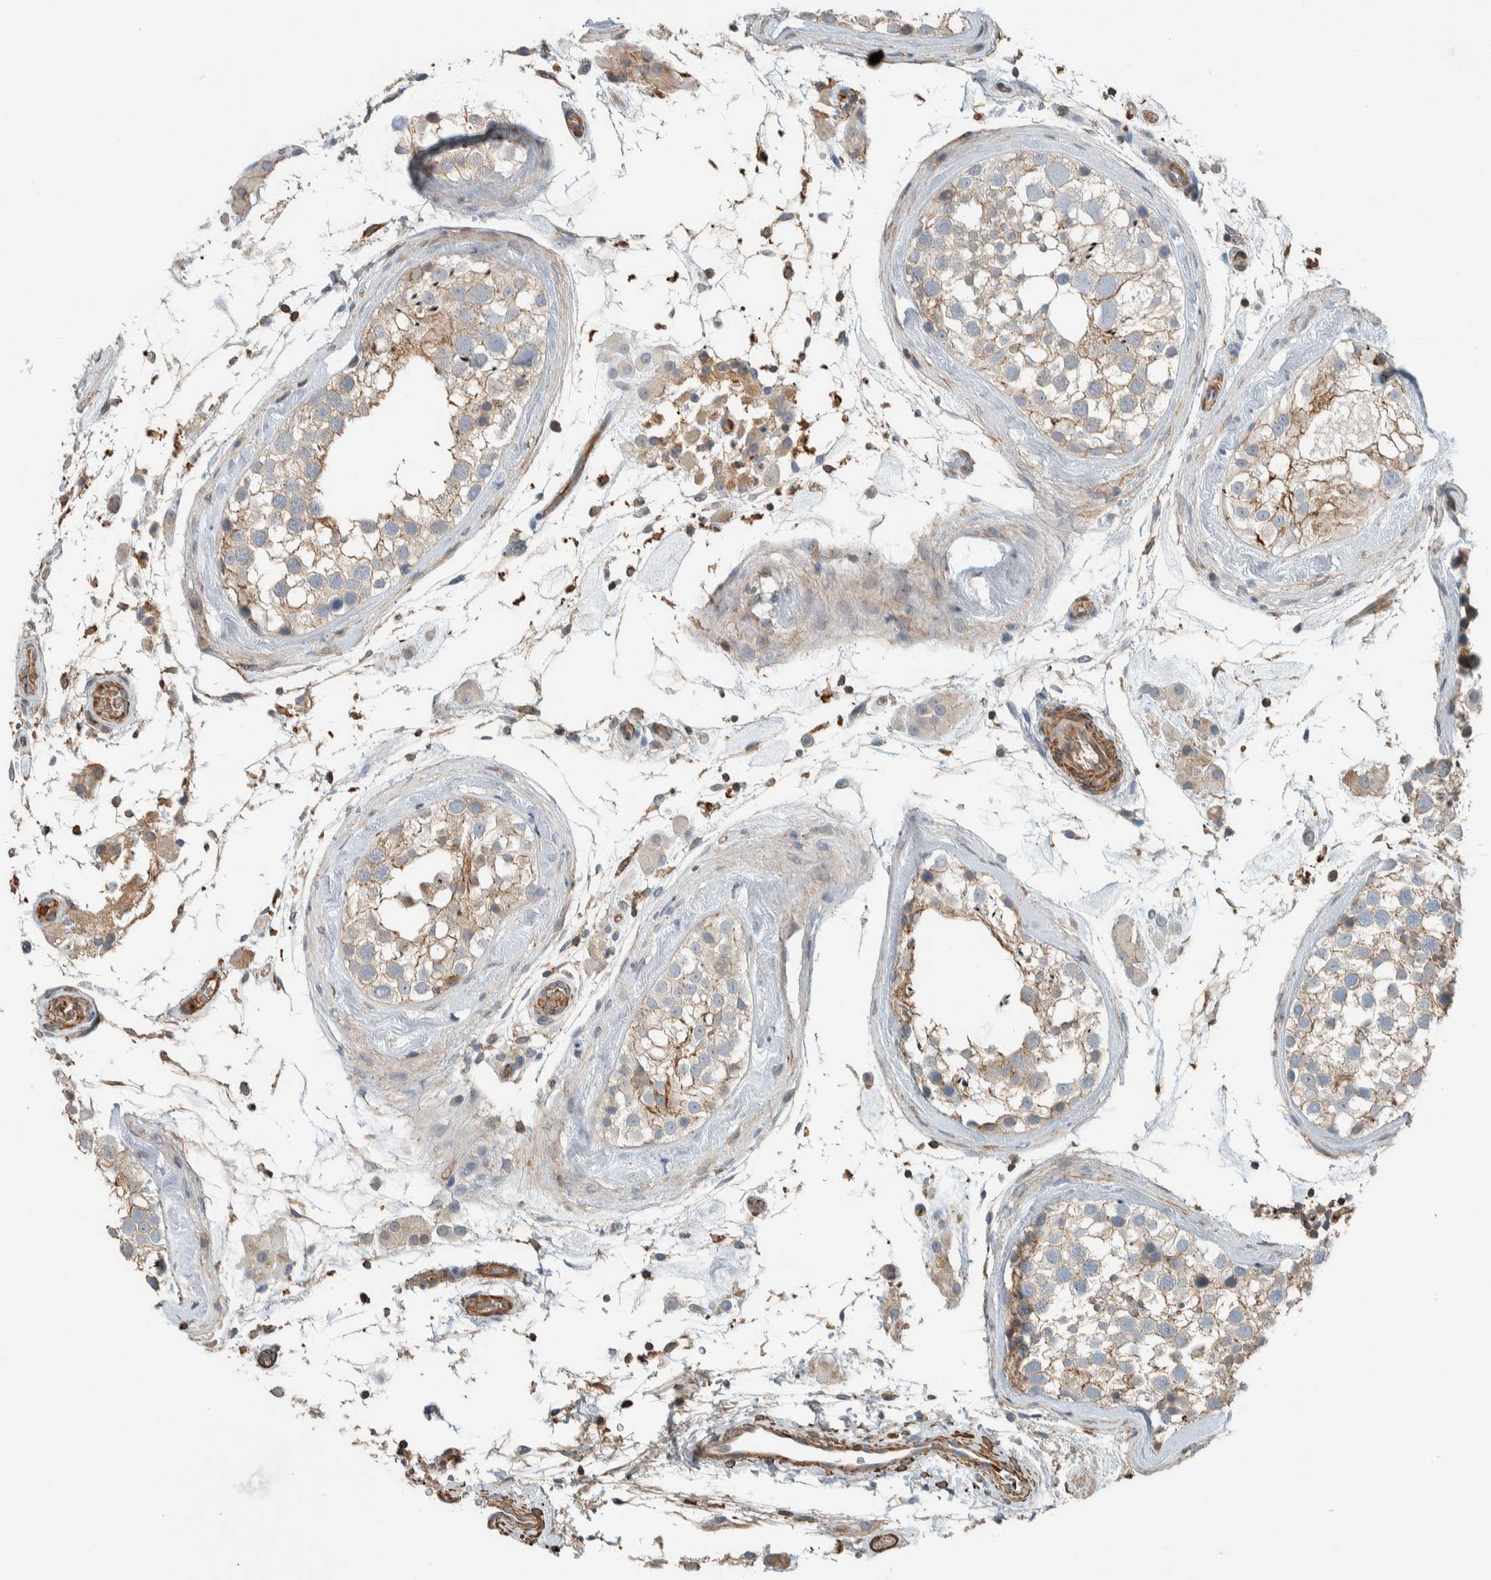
{"staining": {"intensity": "weak", "quantity": "<25%", "location": "cytoplasmic/membranous"}, "tissue": "testis", "cell_type": "Cells in seminiferous ducts", "image_type": "normal", "snomed": [{"axis": "morphology", "description": "Normal tissue, NOS"}, {"axis": "topography", "description": "Testis"}], "caption": "Immunohistochemistry (IHC) of unremarkable human testis displays no expression in cells in seminiferous ducts.", "gene": "CTBP2", "patient": {"sex": "male", "age": 46}}